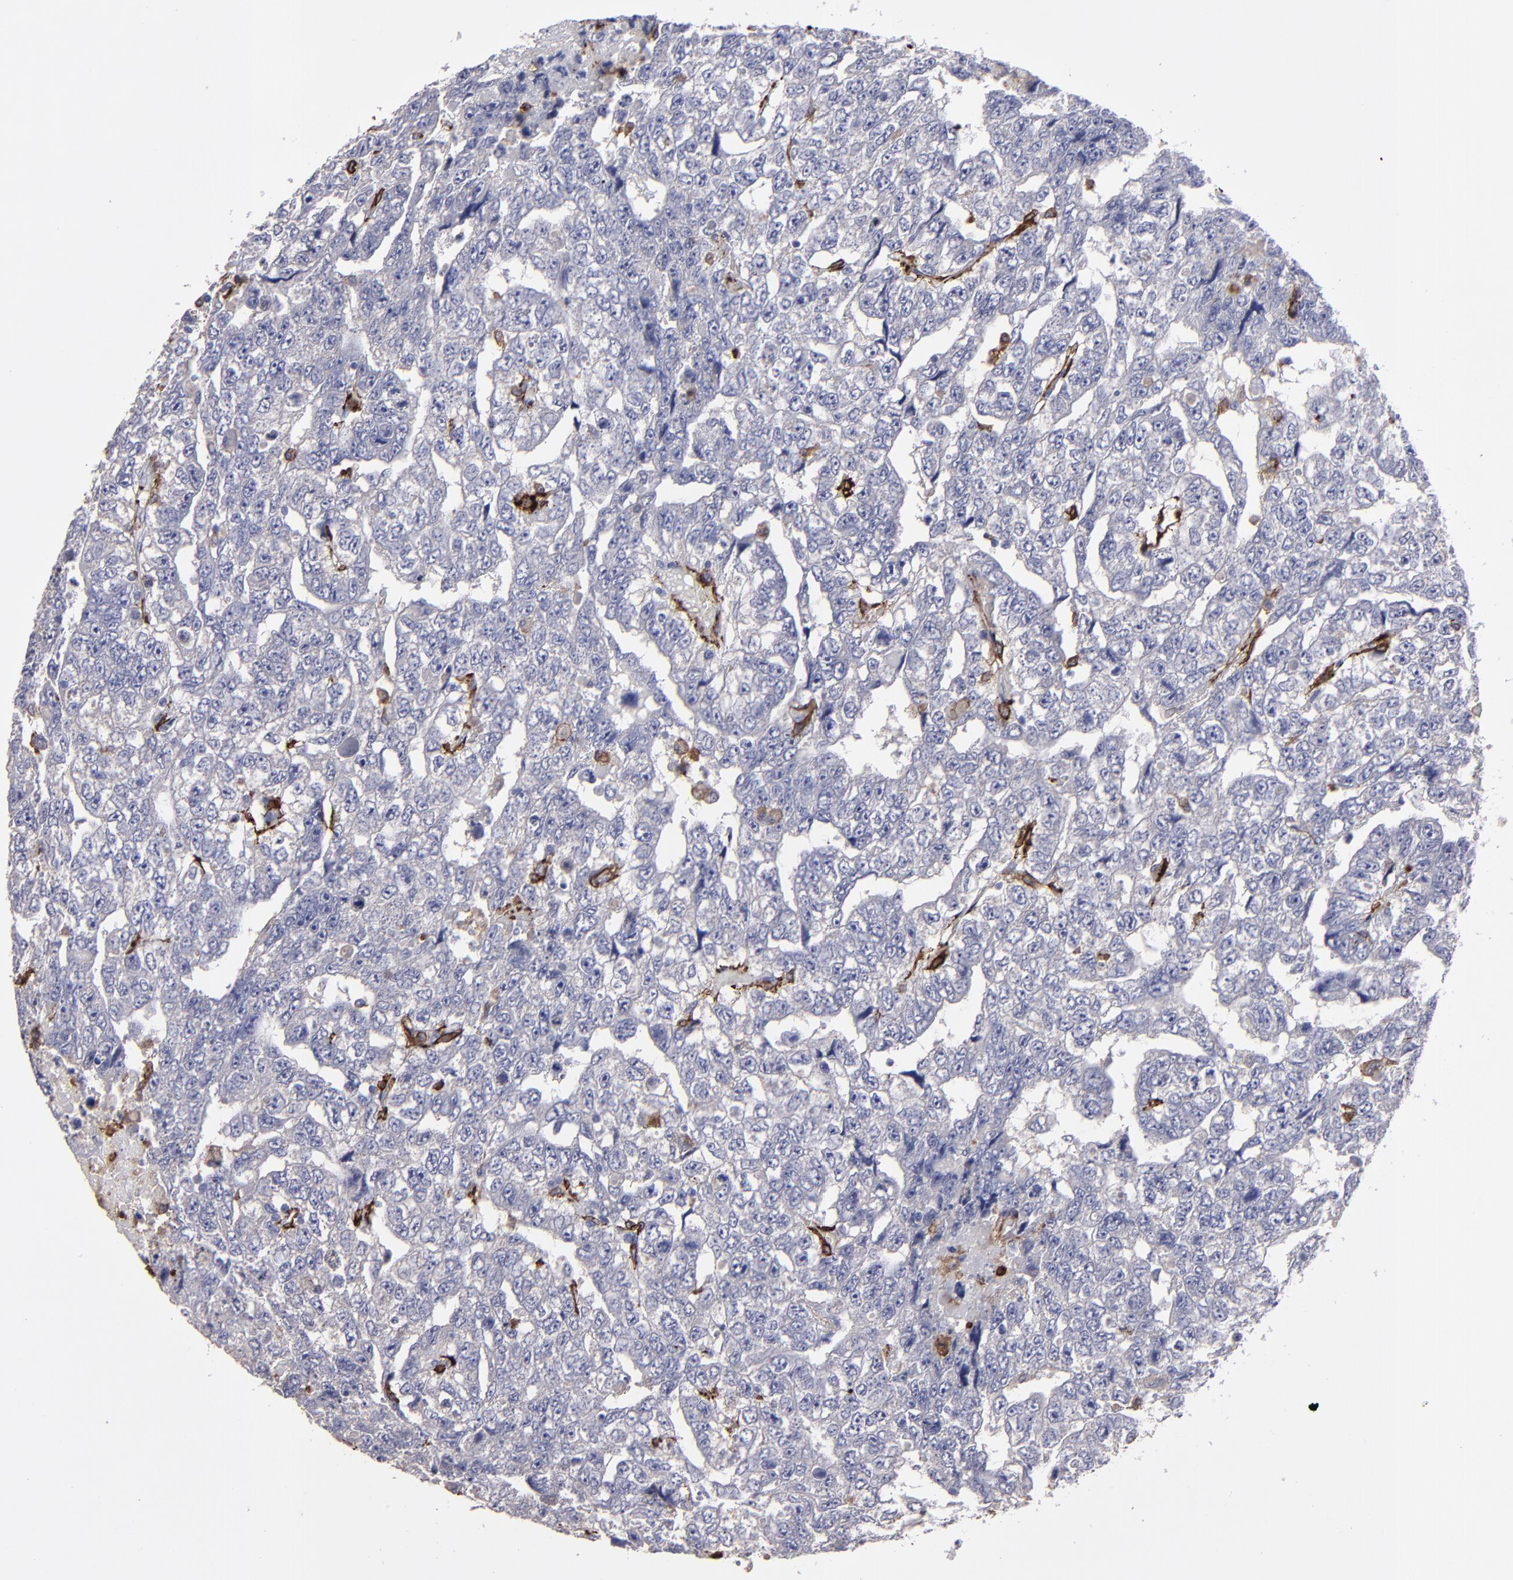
{"staining": {"intensity": "negative", "quantity": "none", "location": "none"}, "tissue": "testis cancer", "cell_type": "Tumor cells", "image_type": "cancer", "snomed": [{"axis": "morphology", "description": "Carcinoma, Embryonal, NOS"}, {"axis": "topography", "description": "Testis"}], "caption": "This is a image of immunohistochemistry staining of embryonal carcinoma (testis), which shows no positivity in tumor cells.", "gene": "CD36", "patient": {"sex": "male", "age": 36}}